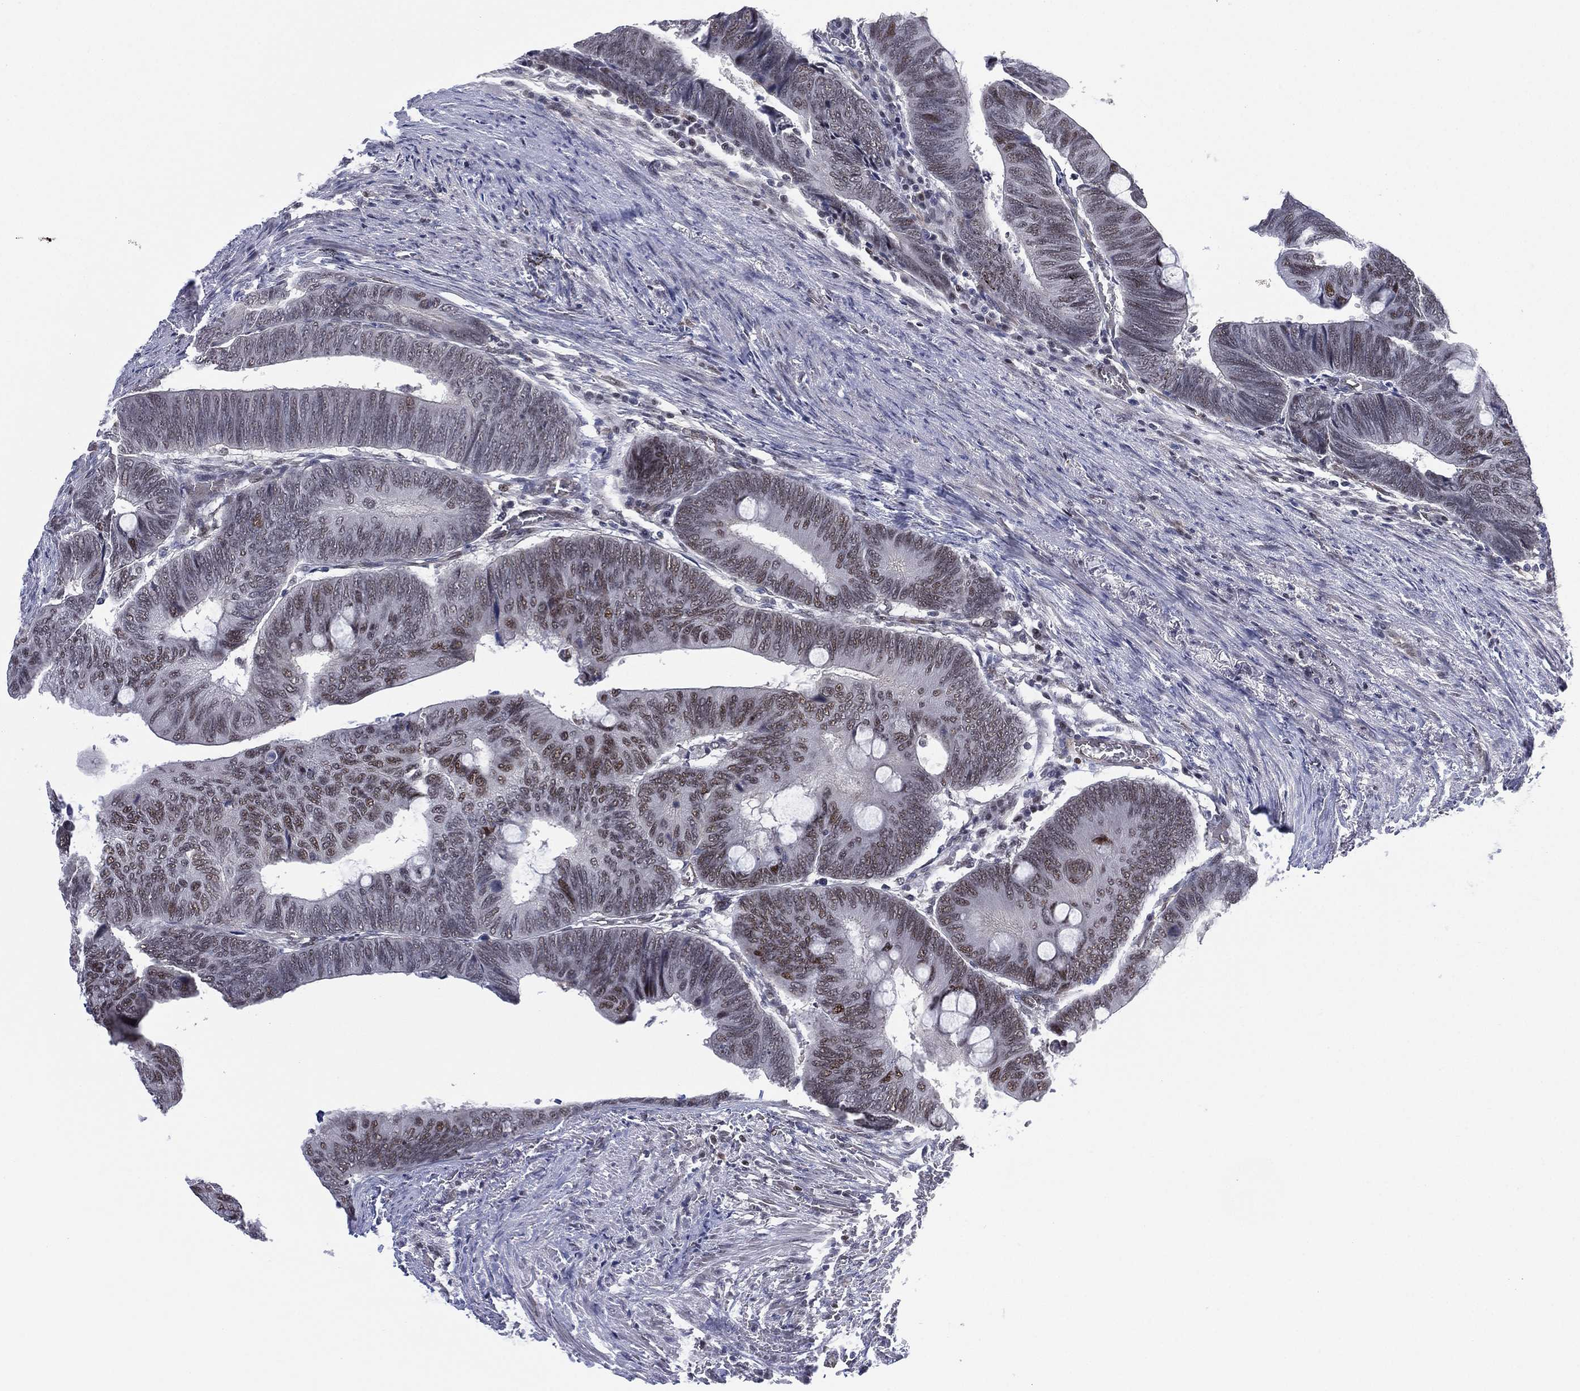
{"staining": {"intensity": "moderate", "quantity": "<25%", "location": "nuclear"}, "tissue": "colorectal cancer", "cell_type": "Tumor cells", "image_type": "cancer", "snomed": [{"axis": "morphology", "description": "Normal tissue, NOS"}, {"axis": "morphology", "description": "Adenocarcinoma, NOS"}, {"axis": "topography", "description": "Rectum"}, {"axis": "topography", "description": "Peripheral nerve tissue"}], "caption": "Immunohistochemistry (IHC) histopathology image of human colorectal cancer (adenocarcinoma) stained for a protein (brown), which shows low levels of moderate nuclear positivity in approximately <25% of tumor cells.", "gene": "GSE1", "patient": {"sex": "male", "age": 92}}